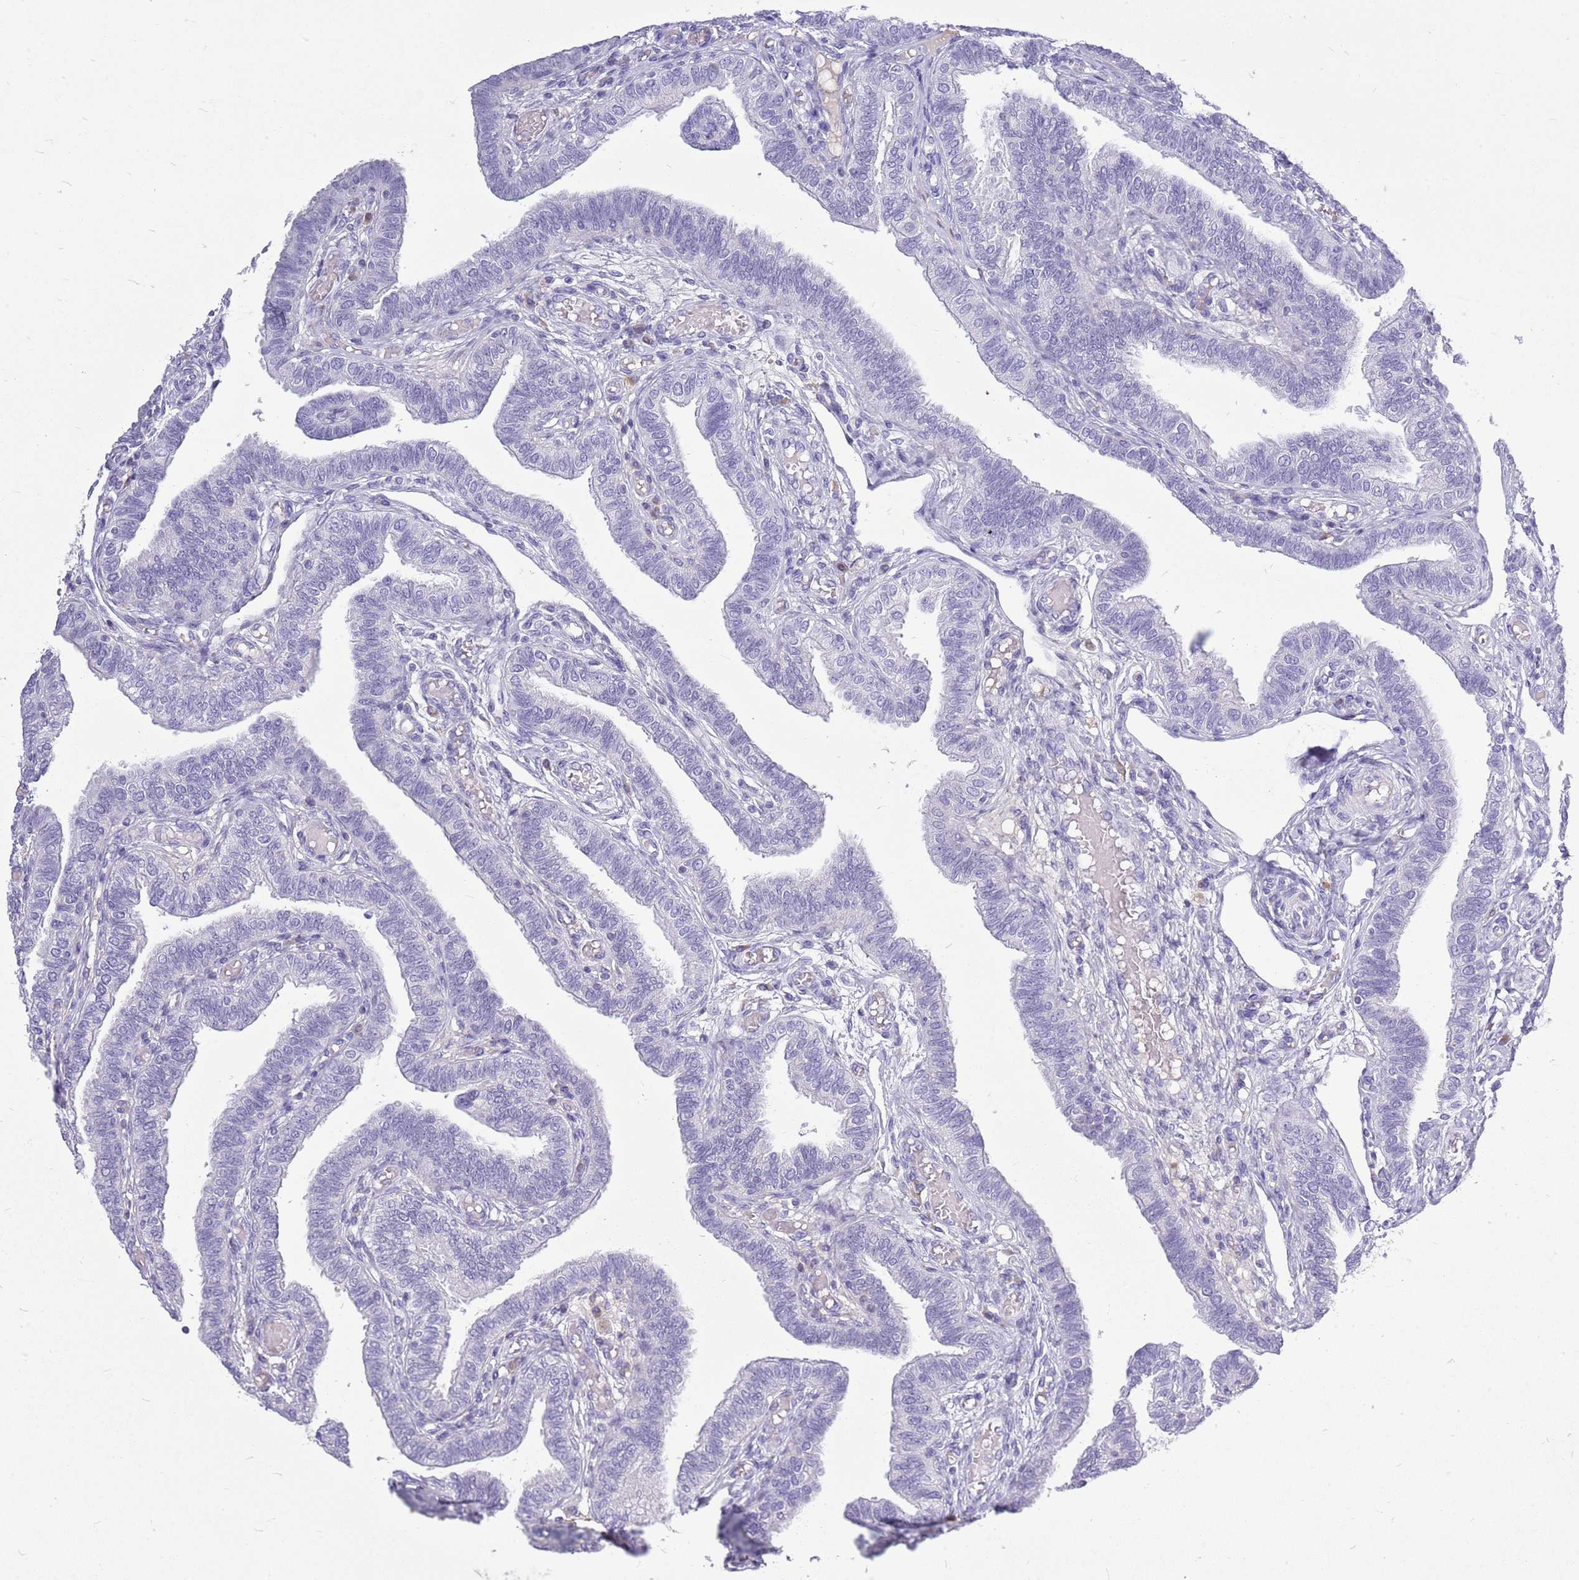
{"staining": {"intensity": "negative", "quantity": "none", "location": "none"}, "tissue": "fallopian tube", "cell_type": "Glandular cells", "image_type": "normal", "snomed": [{"axis": "morphology", "description": "Normal tissue, NOS"}, {"axis": "topography", "description": "Fallopian tube"}], "caption": "There is no significant positivity in glandular cells of fallopian tube. (DAB IHC with hematoxylin counter stain).", "gene": "ZNF425", "patient": {"sex": "female", "age": 39}}